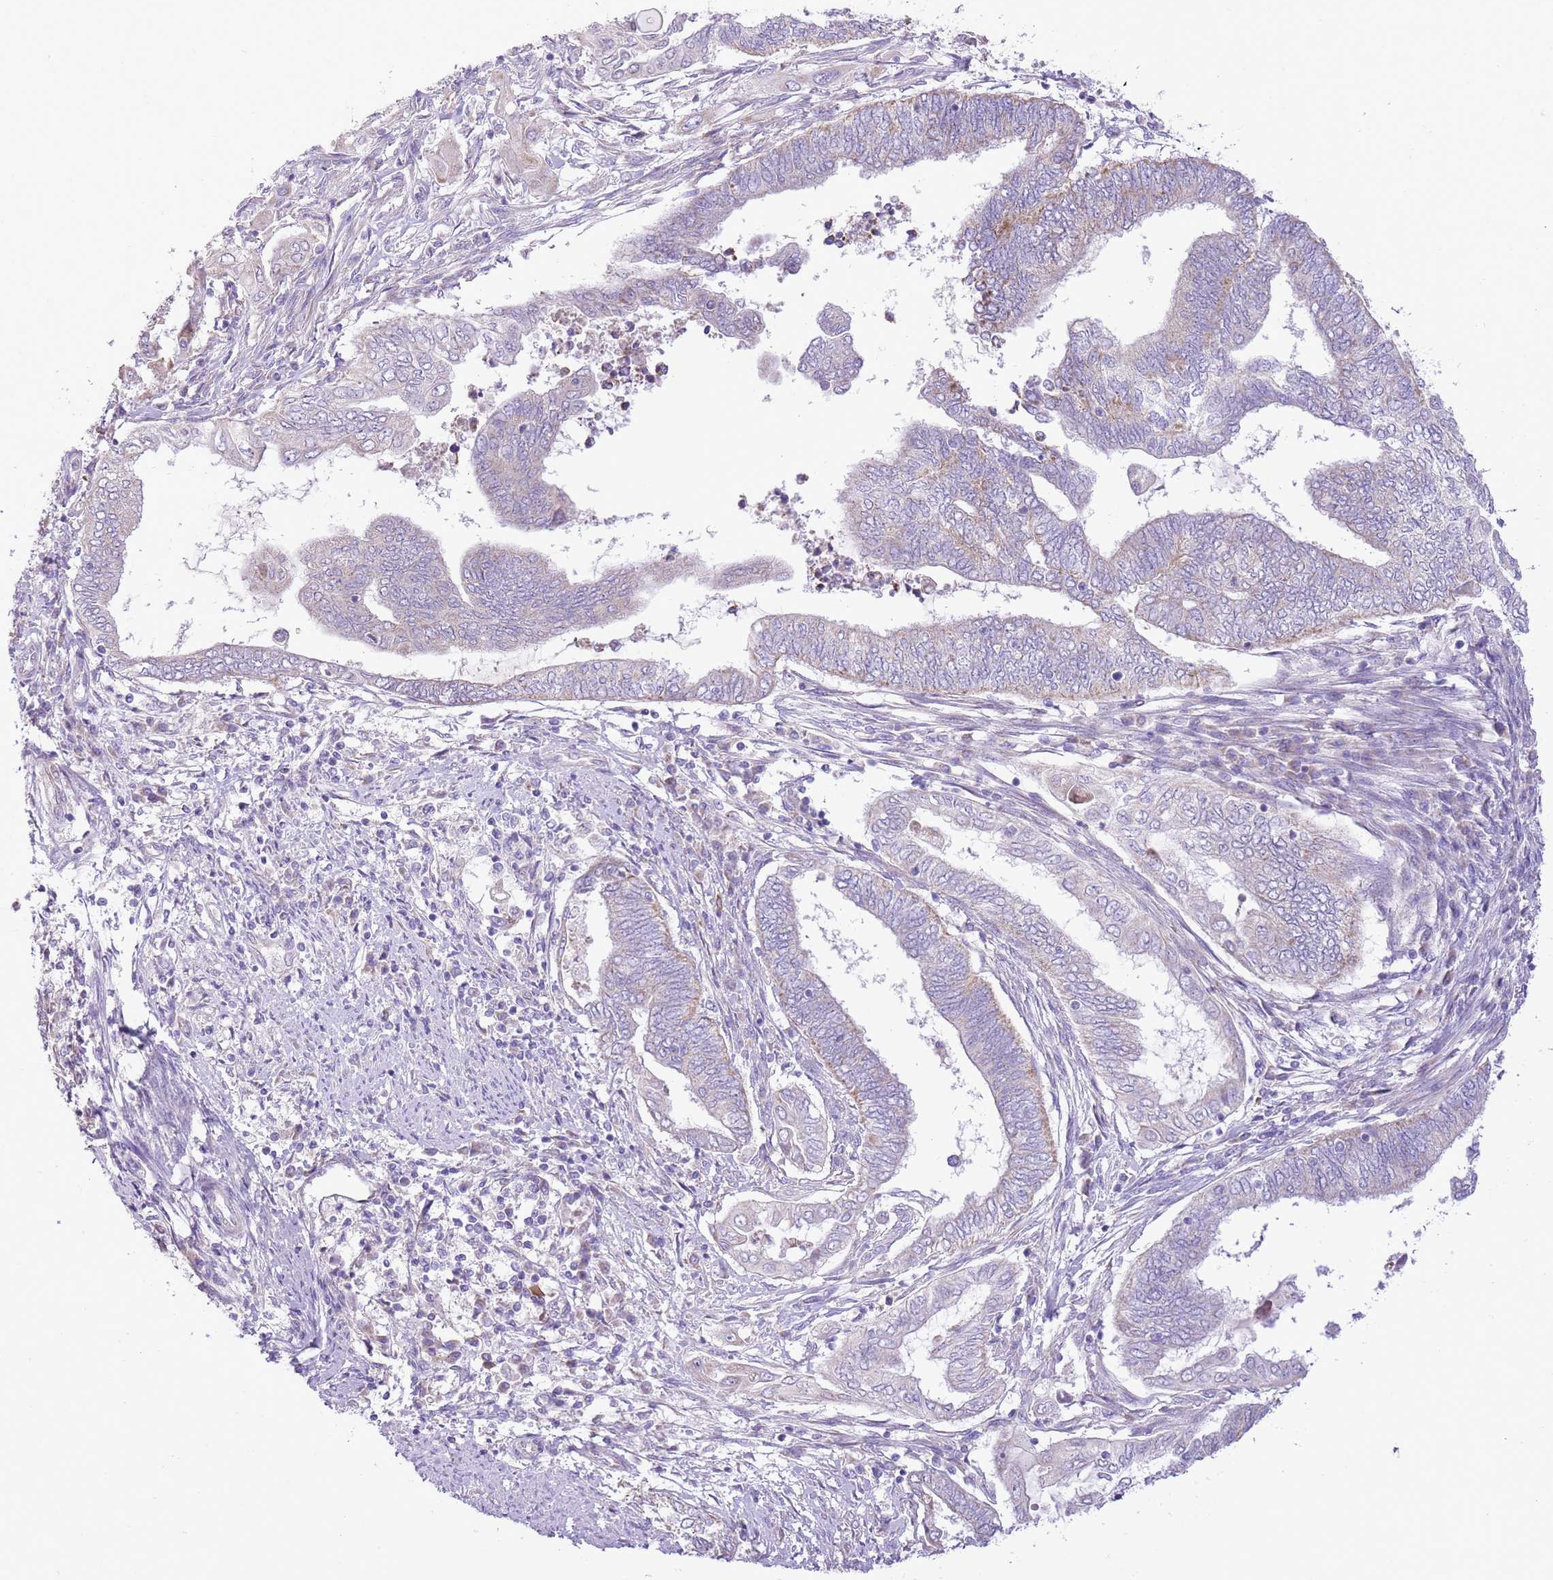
{"staining": {"intensity": "moderate", "quantity": "<25%", "location": "cytoplasmic/membranous"}, "tissue": "endometrial cancer", "cell_type": "Tumor cells", "image_type": "cancer", "snomed": [{"axis": "morphology", "description": "Adenocarcinoma, NOS"}, {"axis": "topography", "description": "Uterus"}, {"axis": "topography", "description": "Endometrium"}], "caption": "This is a photomicrograph of immunohistochemistry staining of endometrial adenocarcinoma, which shows moderate positivity in the cytoplasmic/membranous of tumor cells.", "gene": "OAZ2", "patient": {"sex": "female", "age": 70}}